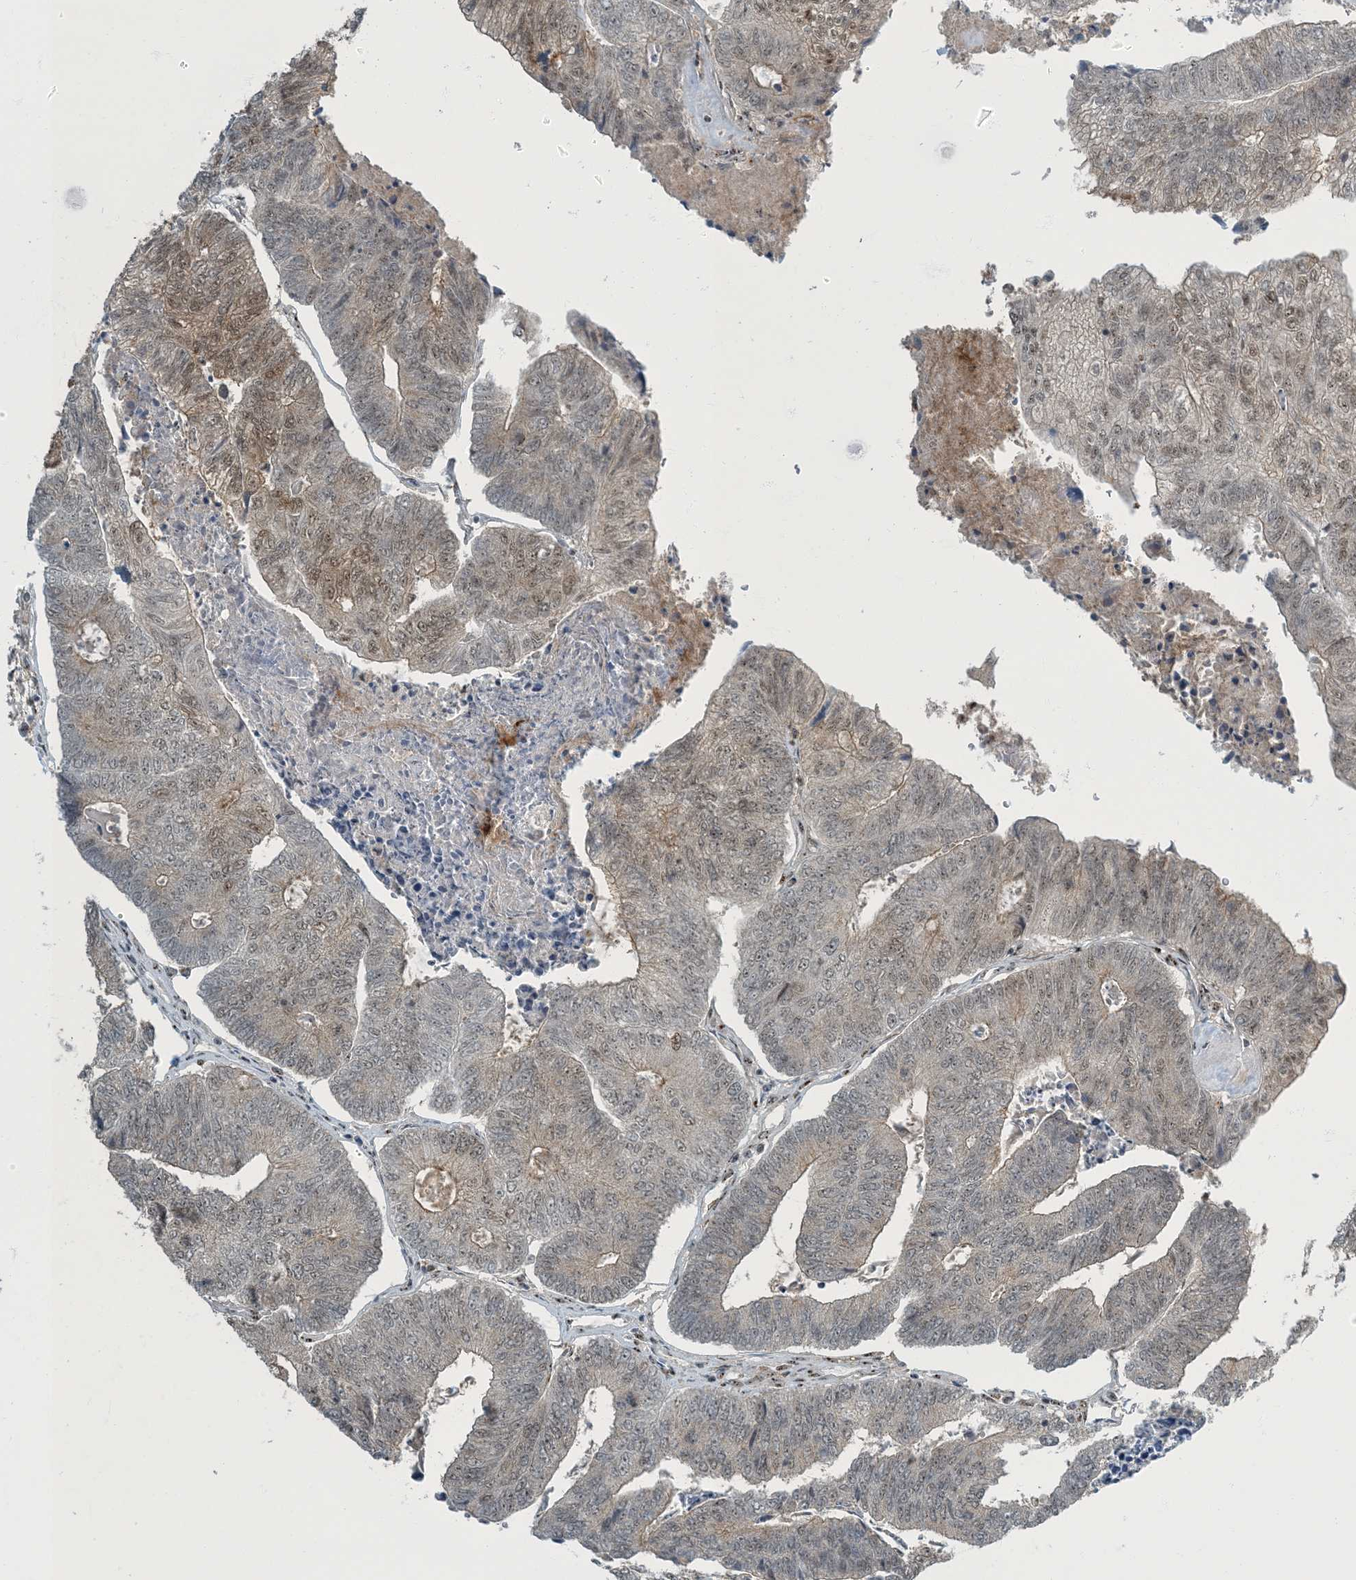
{"staining": {"intensity": "weak", "quantity": "25%-75%", "location": "cytoplasmic/membranous,nuclear"}, "tissue": "colorectal cancer", "cell_type": "Tumor cells", "image_type": "cancer", "snomed": [{"axis": "morphology", "description": "Adenocarcinoma, NOS"}, {"axis": "topography", "description": "Colon"}], "caption": "A micrograph of colorectal cancer (adenocarcinoma) stained for a protein displays weak cytoplasmic/membranous and nuclear brown staining in tumor cells.", "gene": "MBD1", "patient": {"sex": "female", "age": 67}}